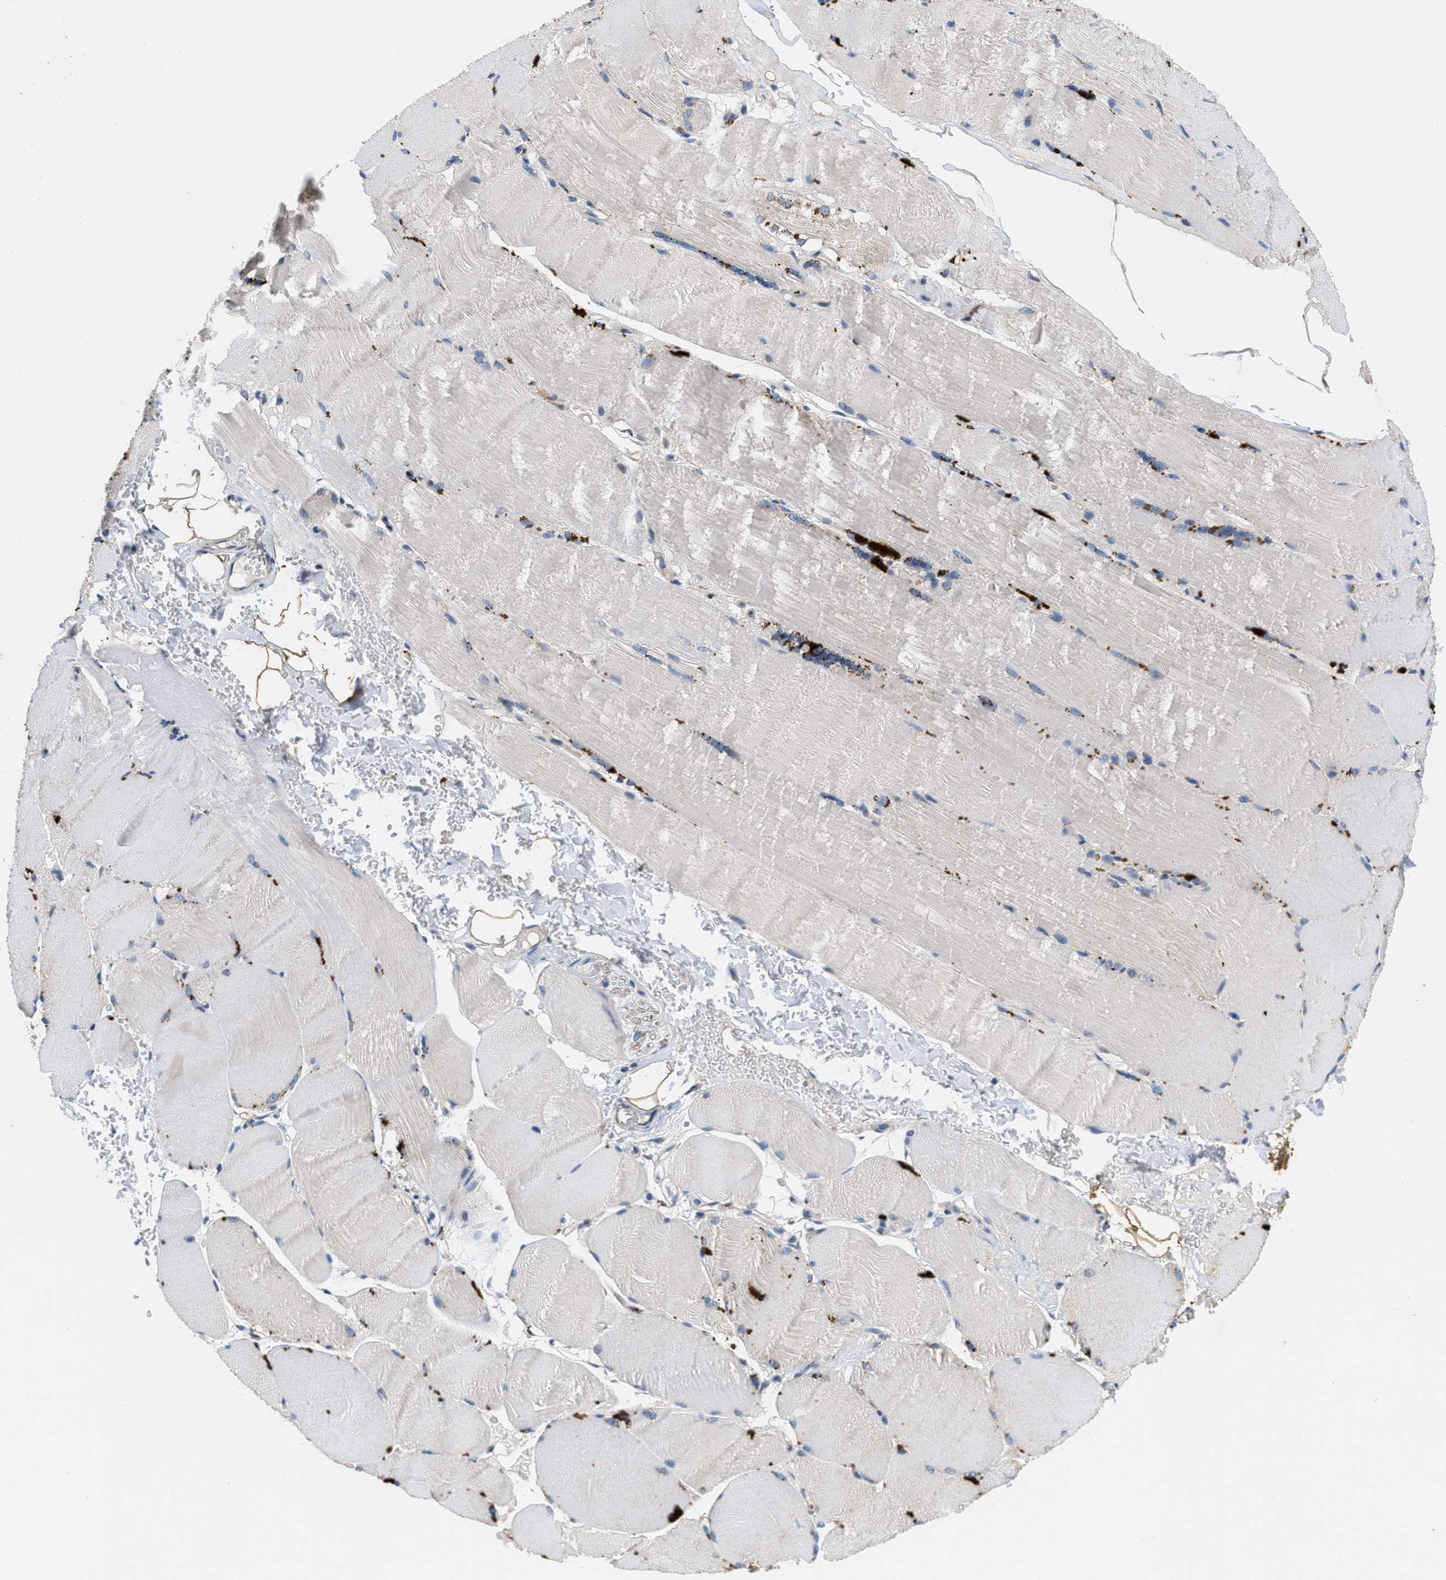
{"staining": {"intensity": "strong", "quantity": "<25%", "location": "cytoplasmic/membranous"}, "tissue": "skeletal muscle", "cell_type": "Myocytes", "image_type": "normal", "snomed": [{"axis": "morphology", "description": "Normal tissue, NOS"}, {"axis": "topography", "description": "Skin"}, {"axis": "topography", "description": "Skeletal muscle"}], "caption": "High-power microscopy captured an IHC photomicrograph of benign skeletal muscle, revealing strong cytoplasmic/membranous positivity in approximately <25% of myocytes. (Brightfield microscopy of DAB IHC at high magnification).", "gene": "BMPR2", "patient": {"sex": "male", "age": 83}}